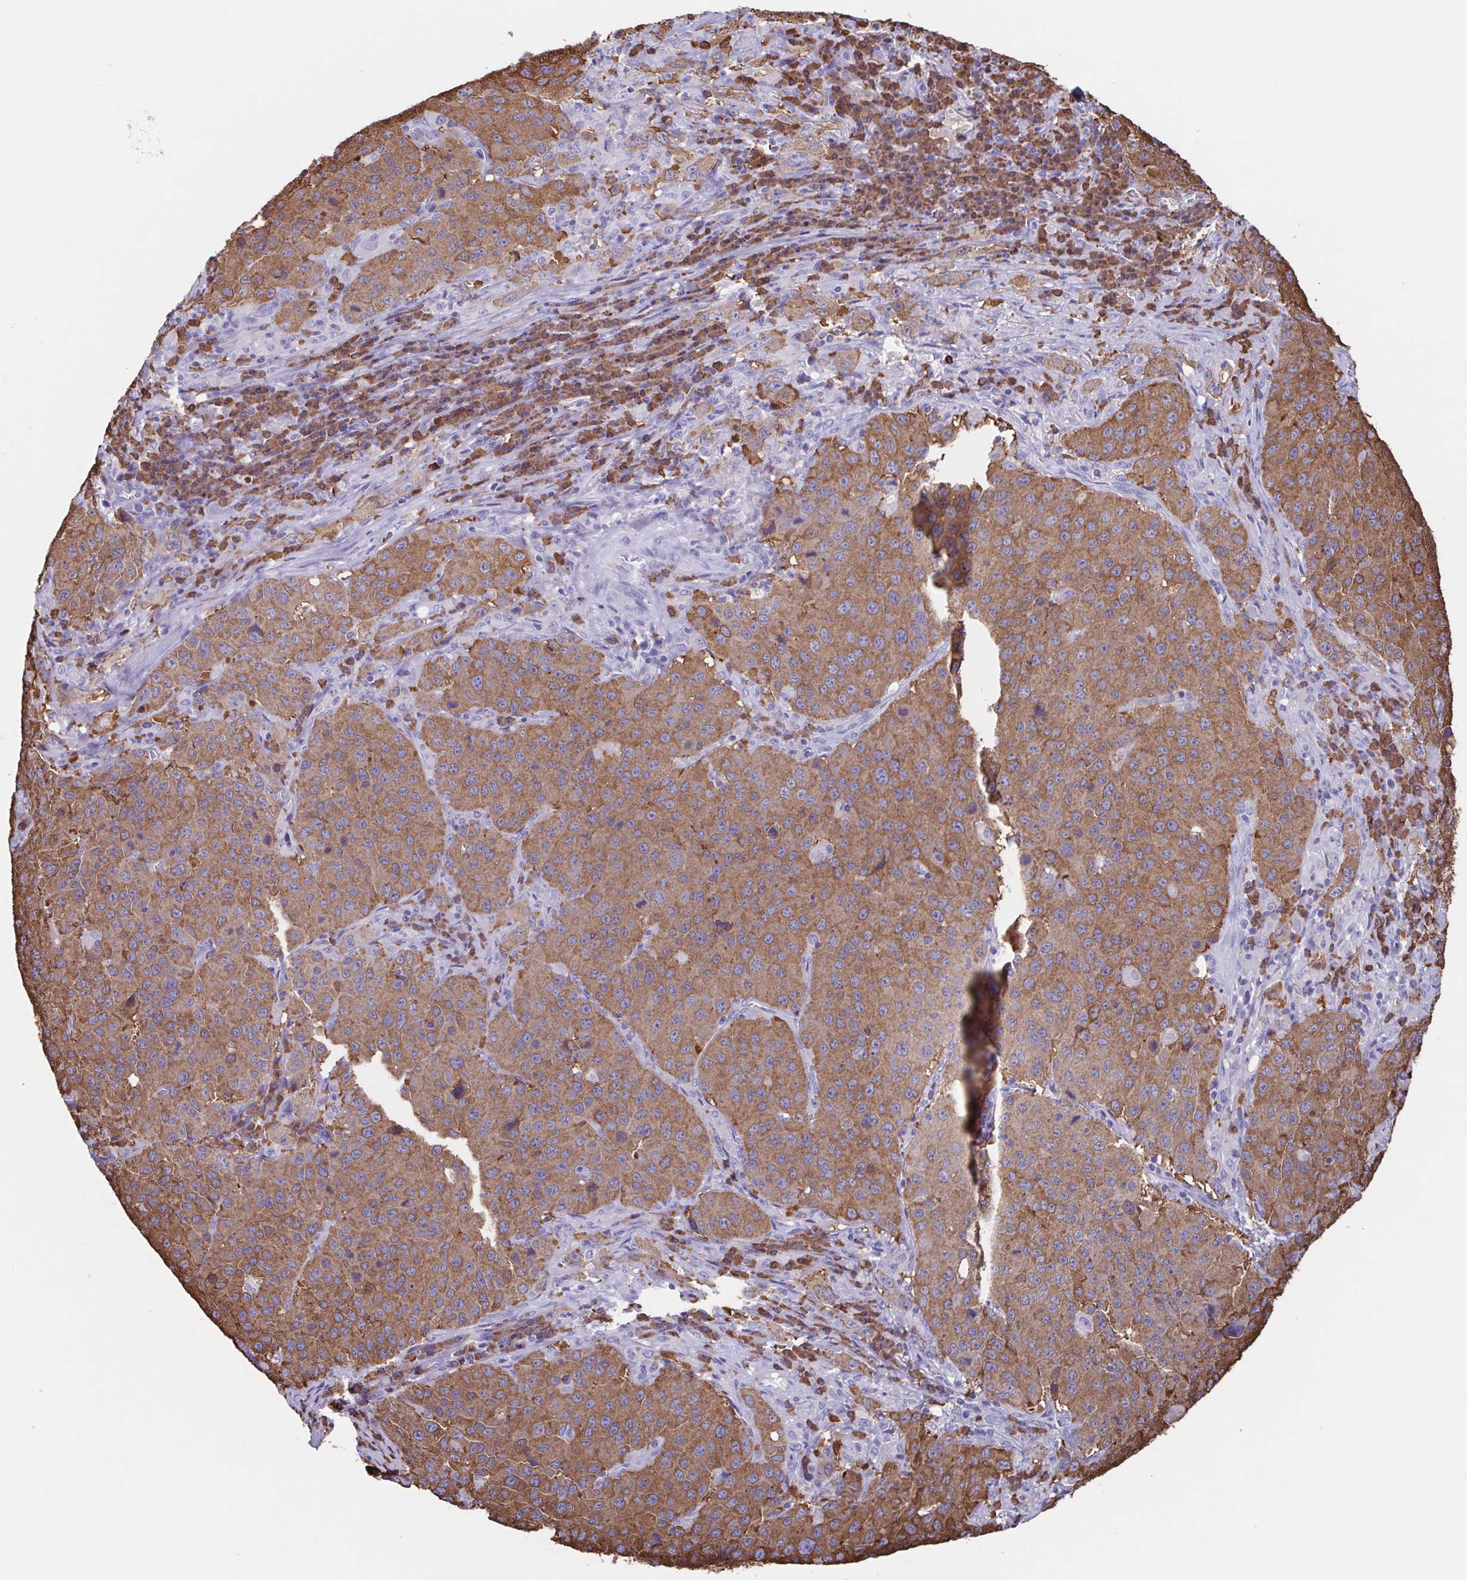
{"staining": {"intensity": "moderate", "quantity": ">75%", "location": "cytoplasmic/membranous"}, "tissue": "stomach cancer", "cell_type": "Tumor cells", "image_type": "cancer", "snomed": [{"axis": "morphology", "description": "Adenocarcinoma, NOS"}, {"axis": "topography", "description": "Stomach"}], "caption": "Adenocarcinoma (stomach) stained for a protein (brown) shows moderate cytoplasmic/membranous positive expression in about >75% of tumor cells.", "gene": "TPD52", "patient": {"sex": "male", "age": 71}}